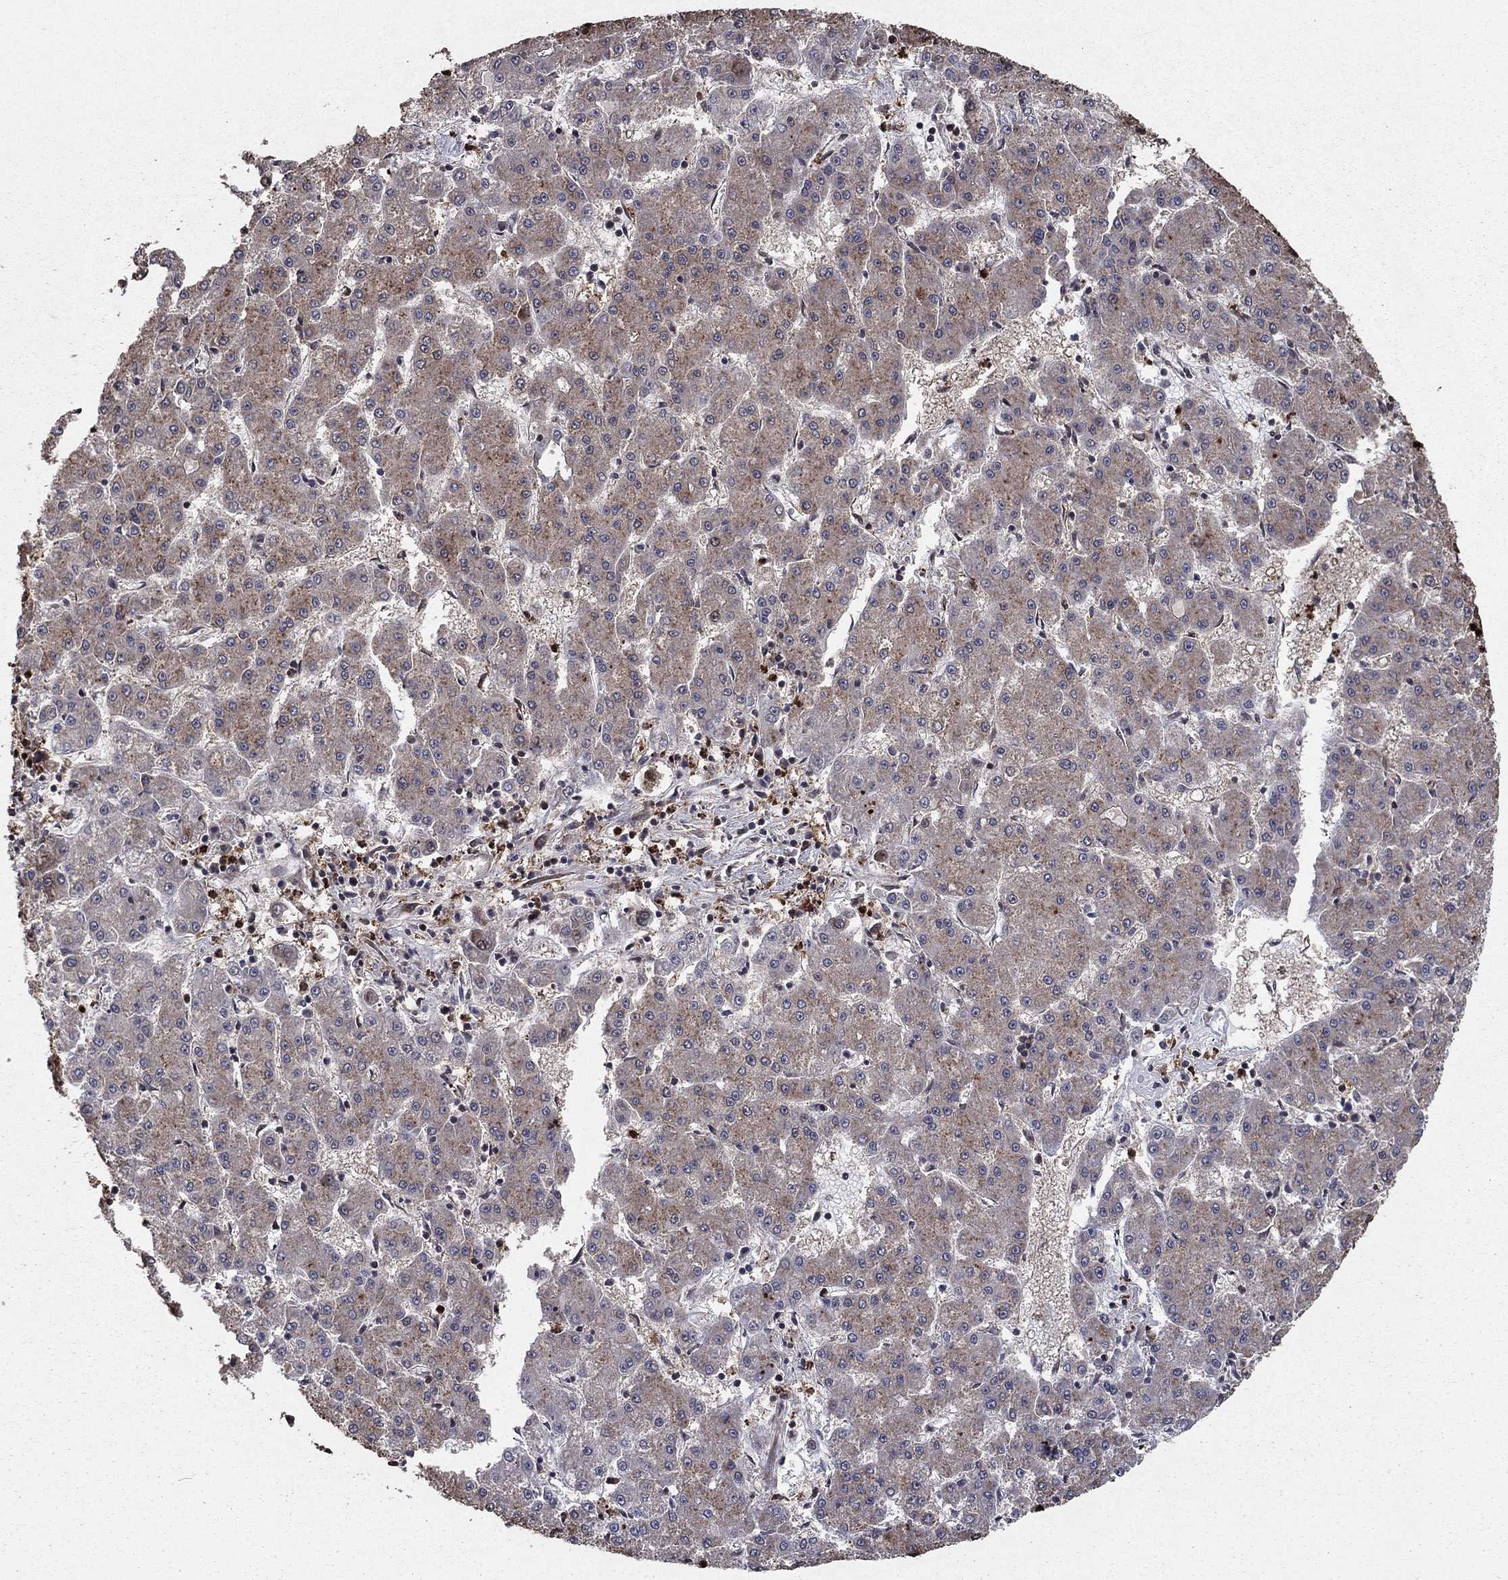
{"staining": {"intensity": "weak", "quantity": "<25%", "location": "cytoplasmic/membranous"}, "tissue": "liver cancer", "cell_type": "Tumor cells", "image_type": "cancer", "snomed": [{"axis": "morphology", "description": "Carcinoma, Hepatocellular, NOS"}, {"axis": "topography", "description": "Liver"}], "caption": "Immunohistochemistry micrograph of neoplastic tissue: liver hepatocellular carcinoma stained with DAB shows no significant protein expression in tumor cells.", "gene": "GYG1", "patient": {"sex": "male", "age": 73}}